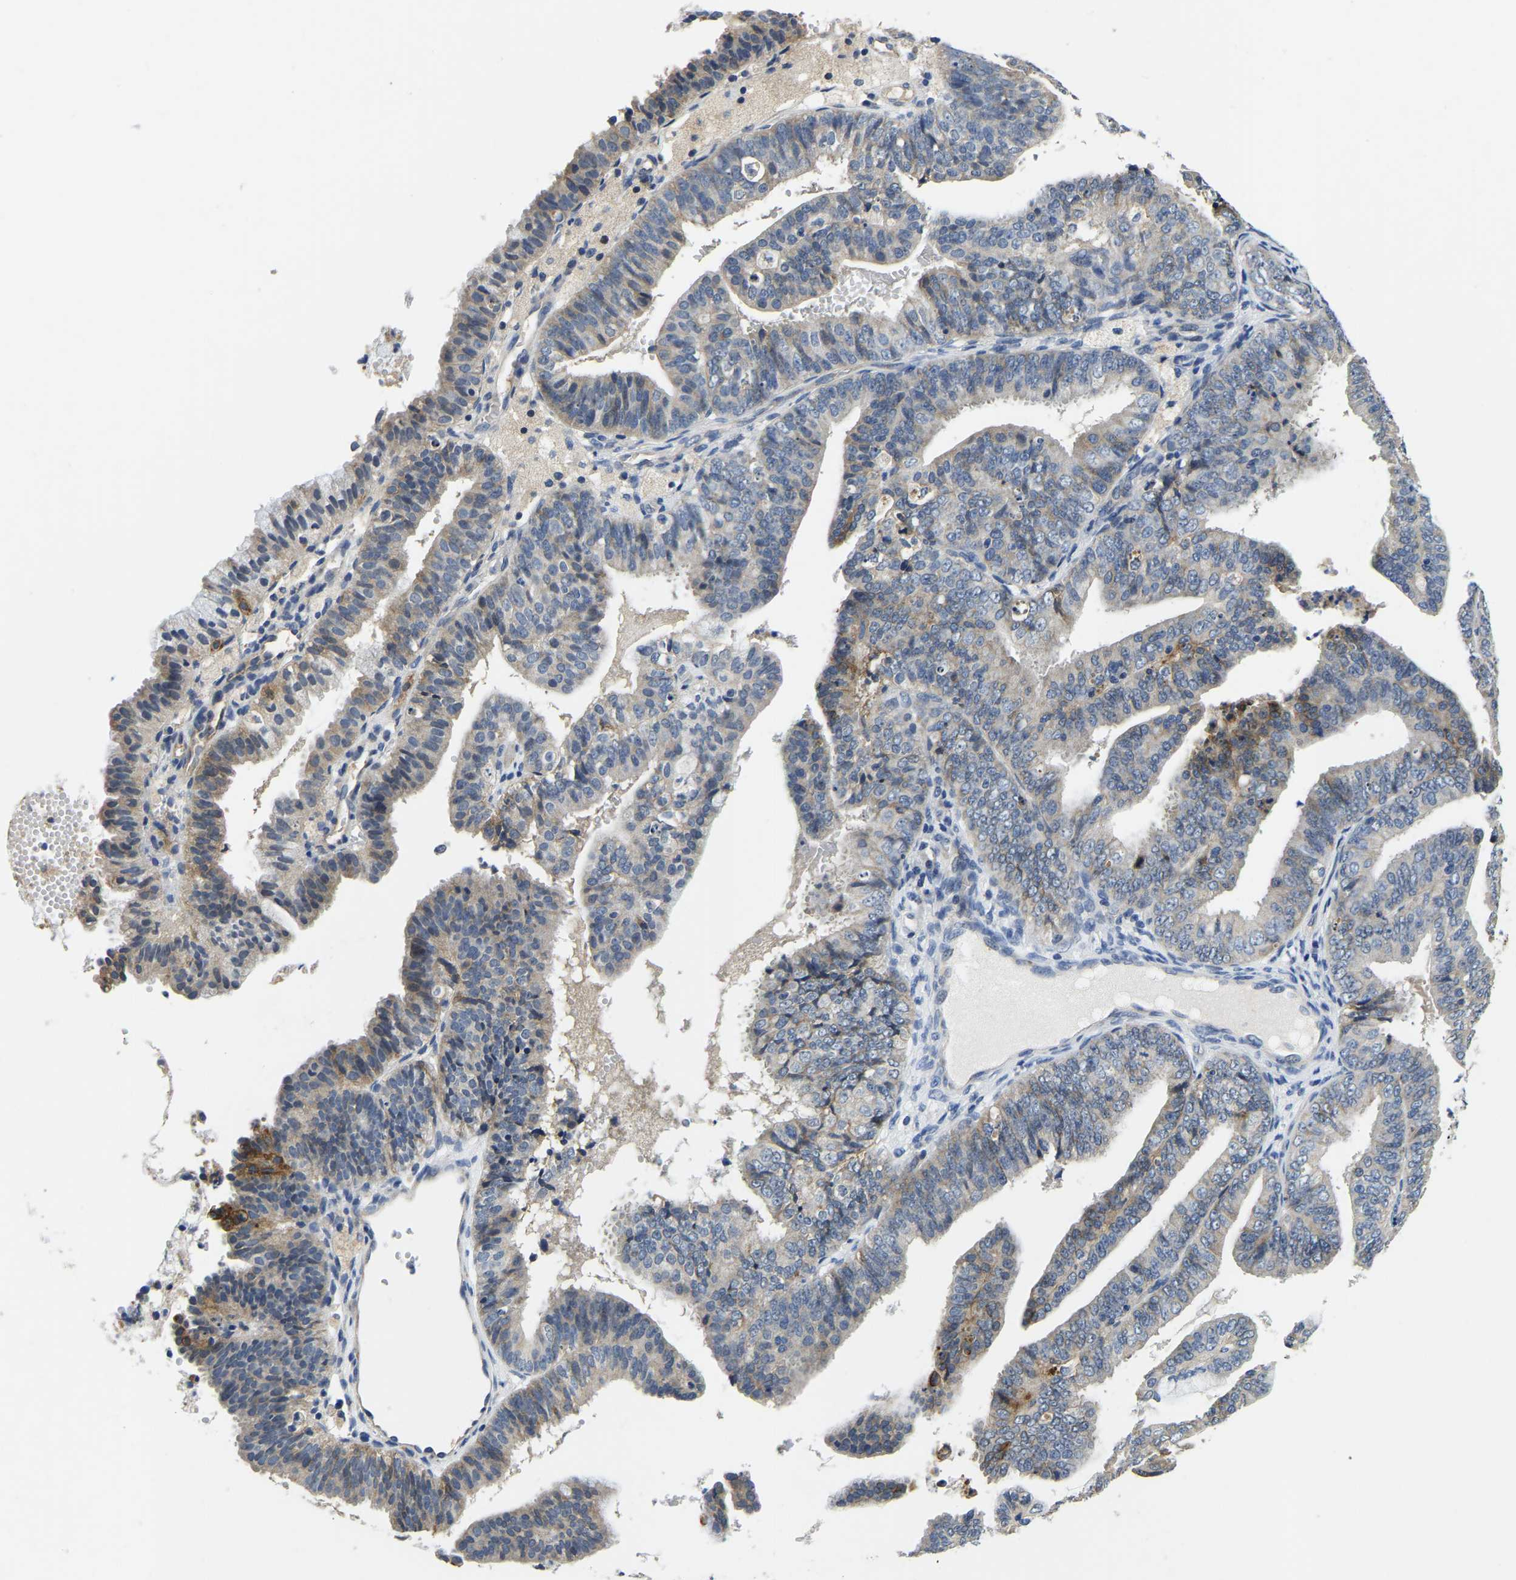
{"staining": {"intensity": "moderate", "quantity": "<25%", "location": "cytoplasmic/membranous"}, "tissue": "endometrial cancer", "cell_type": "Tumor cells", "image_type": "cancer", "snomed": [{"axis": "morphology", "description": "Adenocarcinoma, NOS"}, {"axis": "topography", "description": "Endometrium"}], "caption": "An IHC photomicrograph of neoplastic tissue is shown. Protein staining in brown highlights moderate cytoplasmic/membranous positivity in adenocarcinoma (endometrial) within tumor cells. (IHC, brightfield microscopy, high magnification).", "gene": "ITGA2", "patient": {"sex": "female", "age": 63}}